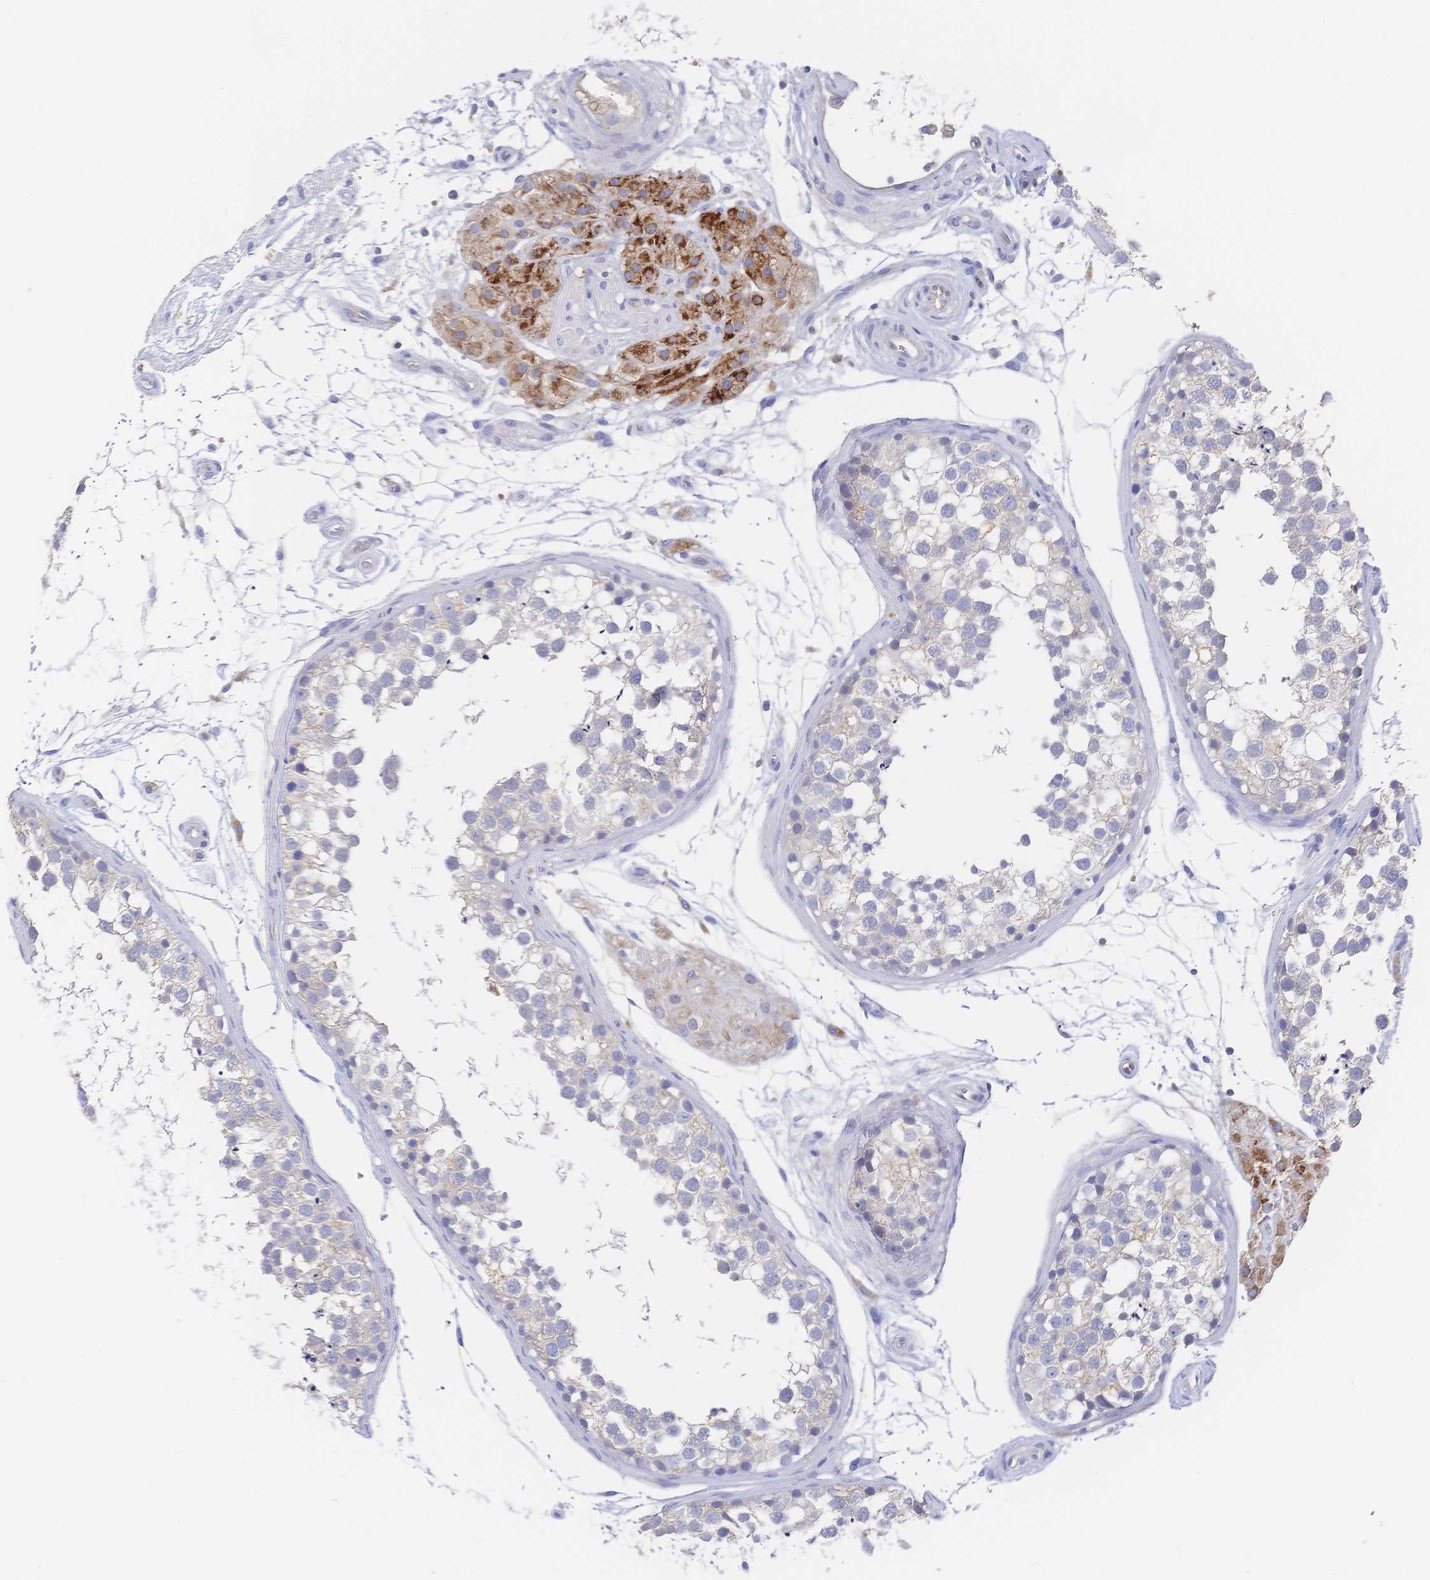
{"staining": {"intensity": "weak", "quantity": "<25%", "location": "cytoplasmic/membranous"}, "tissue": "testis", "cell_type": "Cells in seminiferous ducts", "image_type": "normal", "snomed": [{"axis": "morphology", "description": "Normal tissue, NOS"}, {"axis": "morphology", "description": "Seminoma, NOS"}, {"axis": "topography", "description": "Testis"}], "caption": "Testis stained for a protein using IHC shows no positivity cells in seminiferous ducts.", "gene": "F11R", "patient": {"sex": "male", "age": 65}}